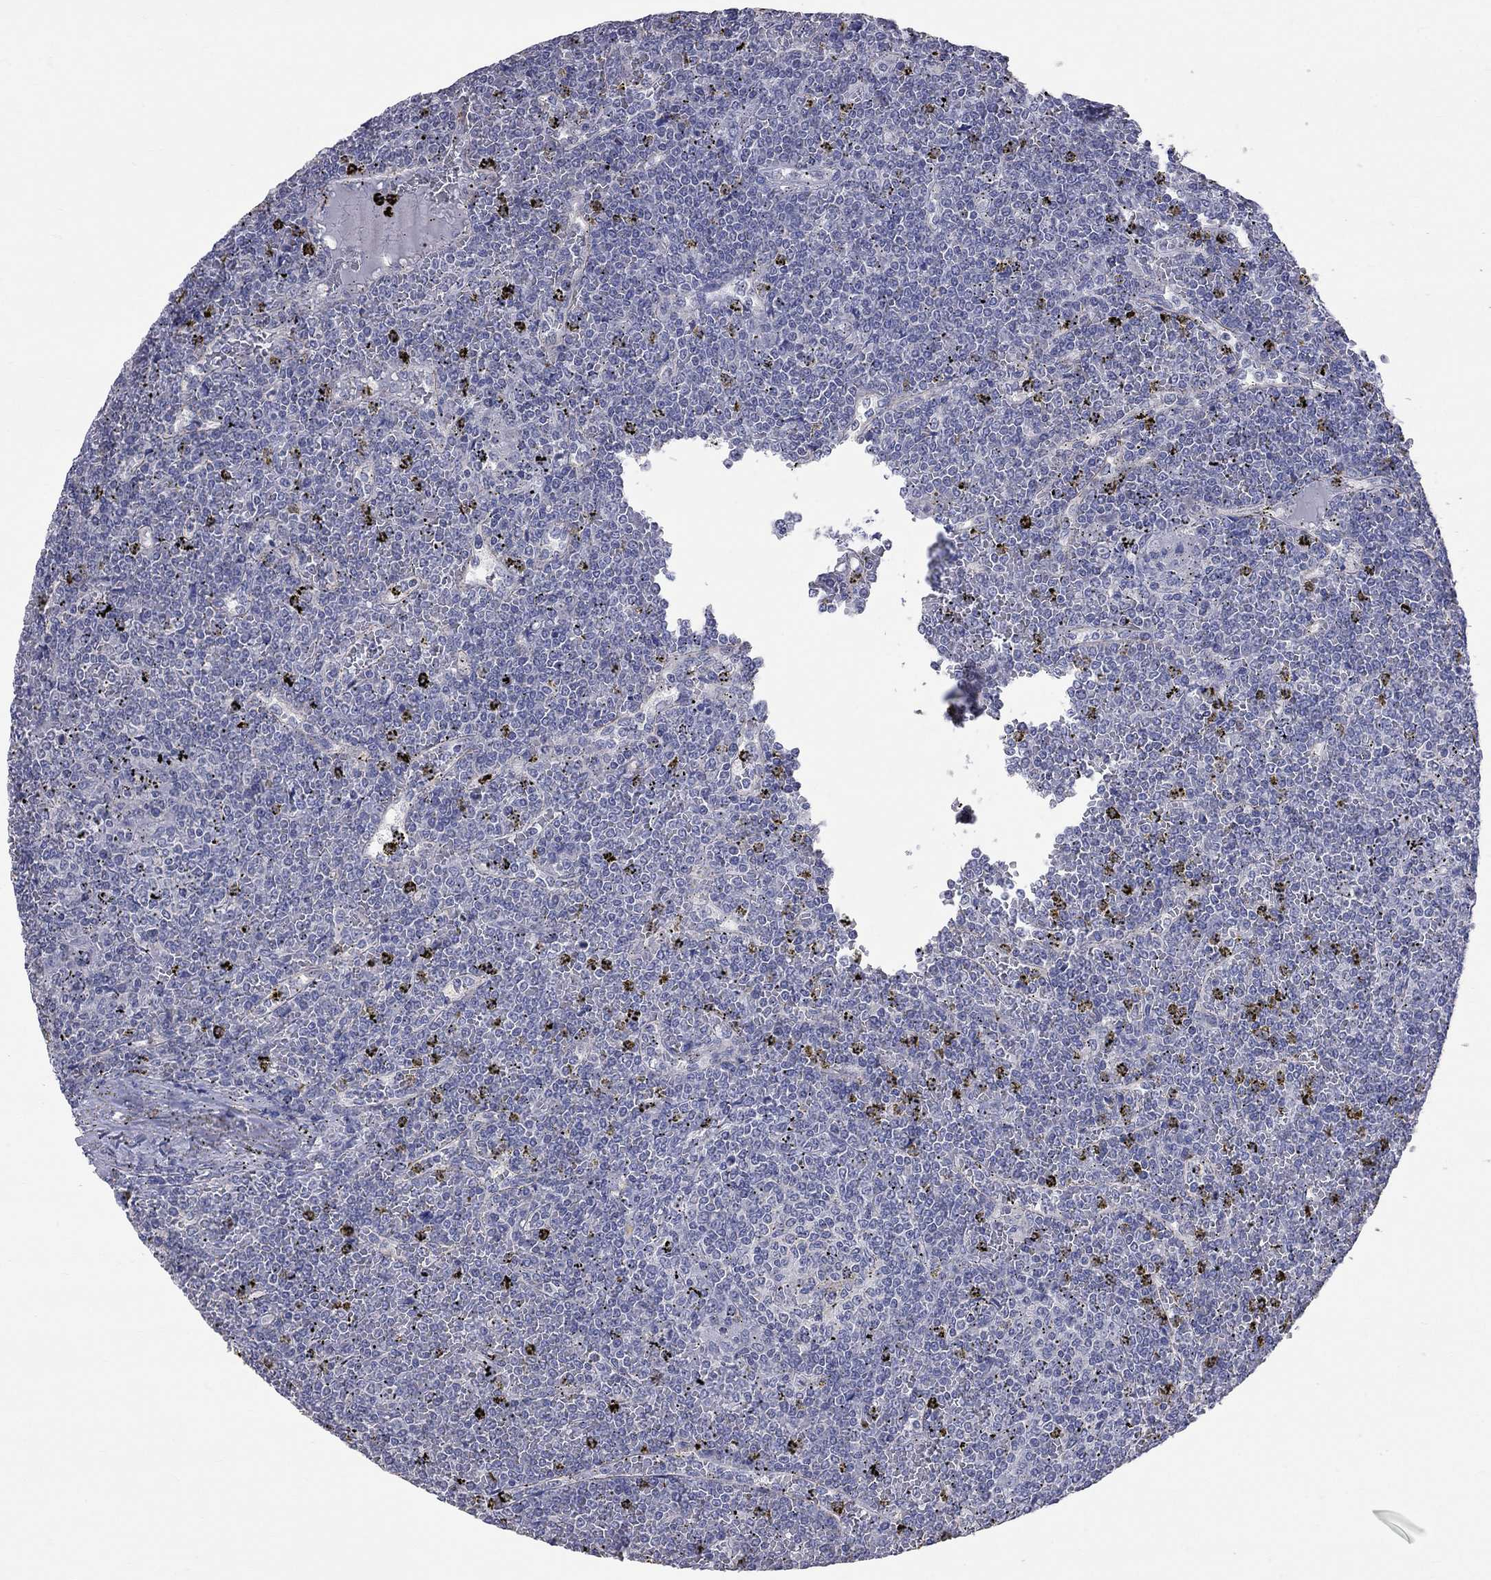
{"staining": {"intensity": "negative", "quantity": "none", "location": "none"}, "tissue": "lymphoma", "cell_type": "Tumor cells", "image_type": "cancer", "snomed": [{"axis": "morphology", "description": "Malignant lymphoma, non-Hodgkin's type, Low grade"}, {"axis": "topography", "description": "Spleen"}], "caption": "There is no significant positivity in tumor cells of malignant lymphoma, non-Hodgkin's type (low-grade).", "gene": "OPRK1", "patient": {"sex": "female", "age": 19}}